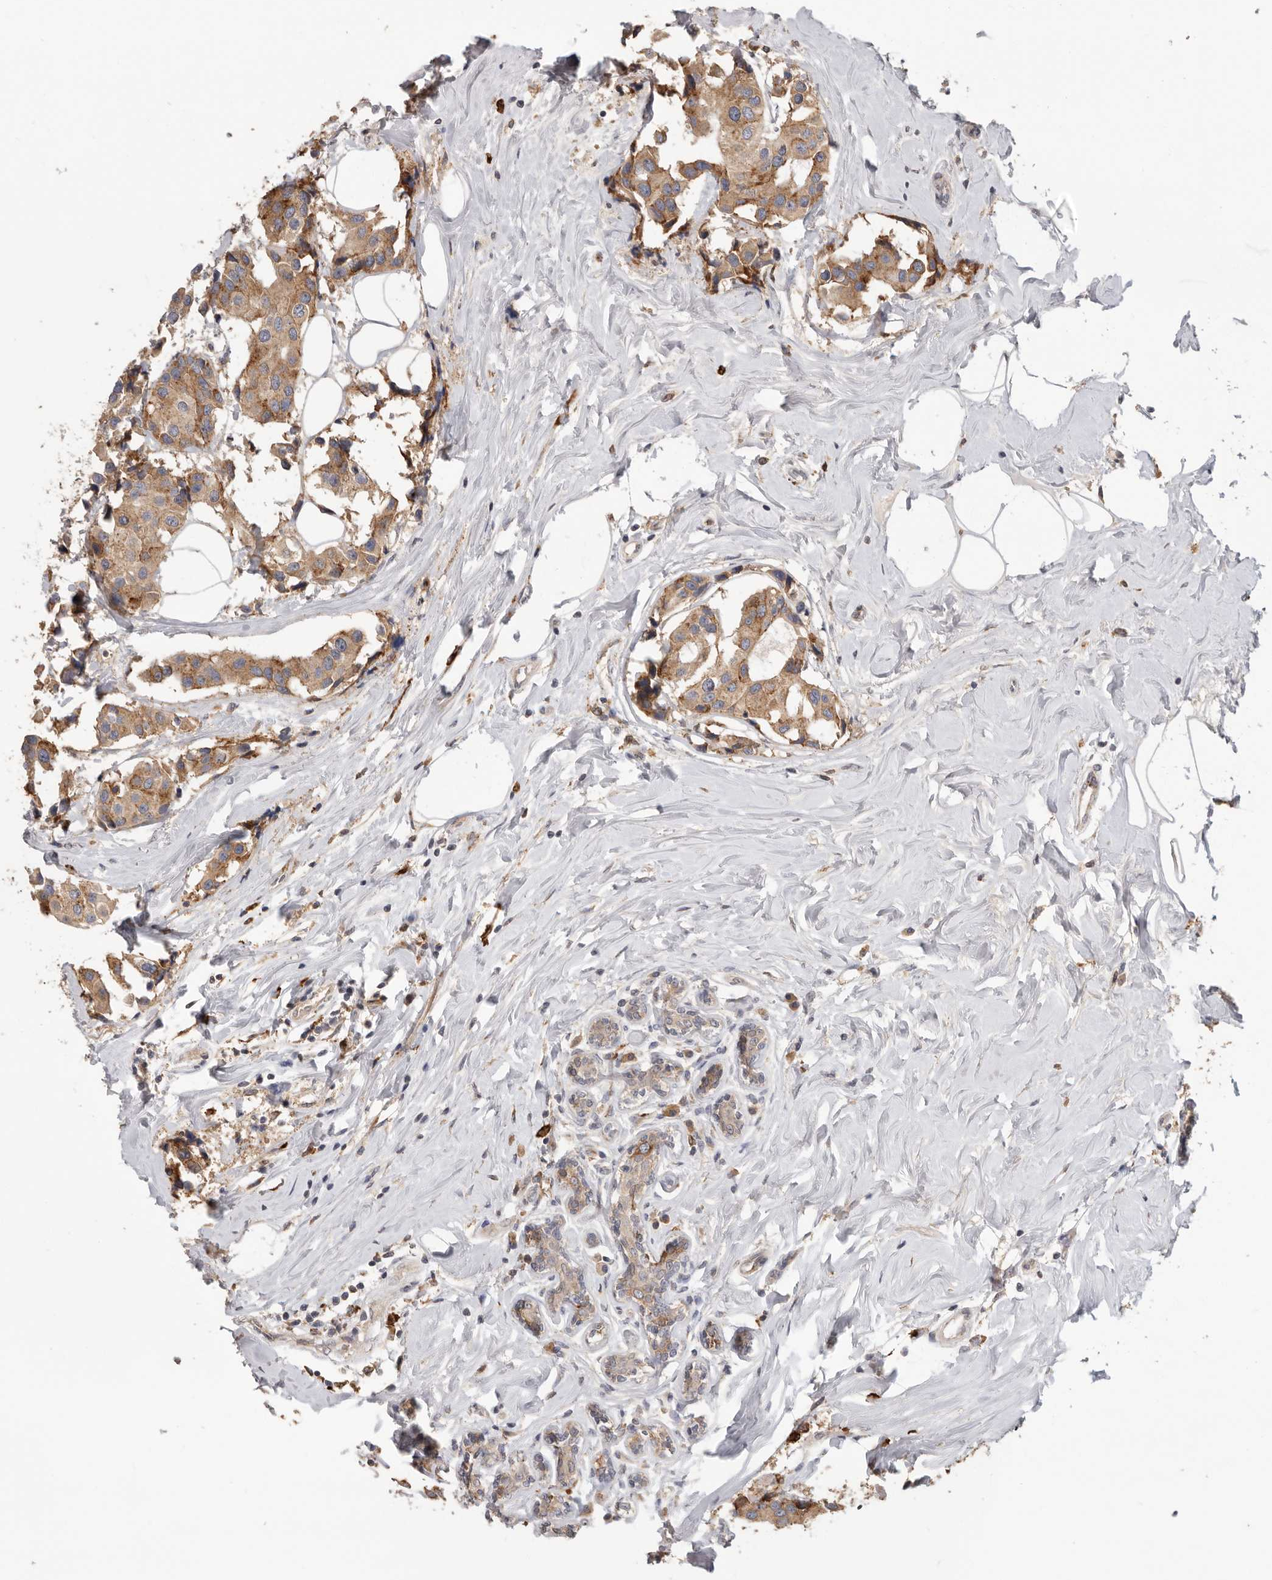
{"staining": {"intensity": "moderate", "quantity": ">75%", "location": "cytoplasmic/membranous"}, "tissue": "breast cancer", "cell_type": "Tumor cells", "image_type": "cancer", "snomed": [{"axis": "morphology", "description": "Normal tissue, NOS"}, {"axis": "morphology", "description": "Duct carcinoma"}, {"axis": "topography", "description": "Breast"}], "caption": "Immunohistochemistry micrograph of neoplastic tissue: breast cancer (infiltrating ductal carcinoma) stained using immunohistochemistry (IHC) demonstrates medium levels of moderate protein expression localized specifically in the cytoplasmic/membranous of tumor cells, appearing as a cytoplasmic/membranous brown color.", "gene": "TFRC", "patient": {"sex": "female", "age": 39}}